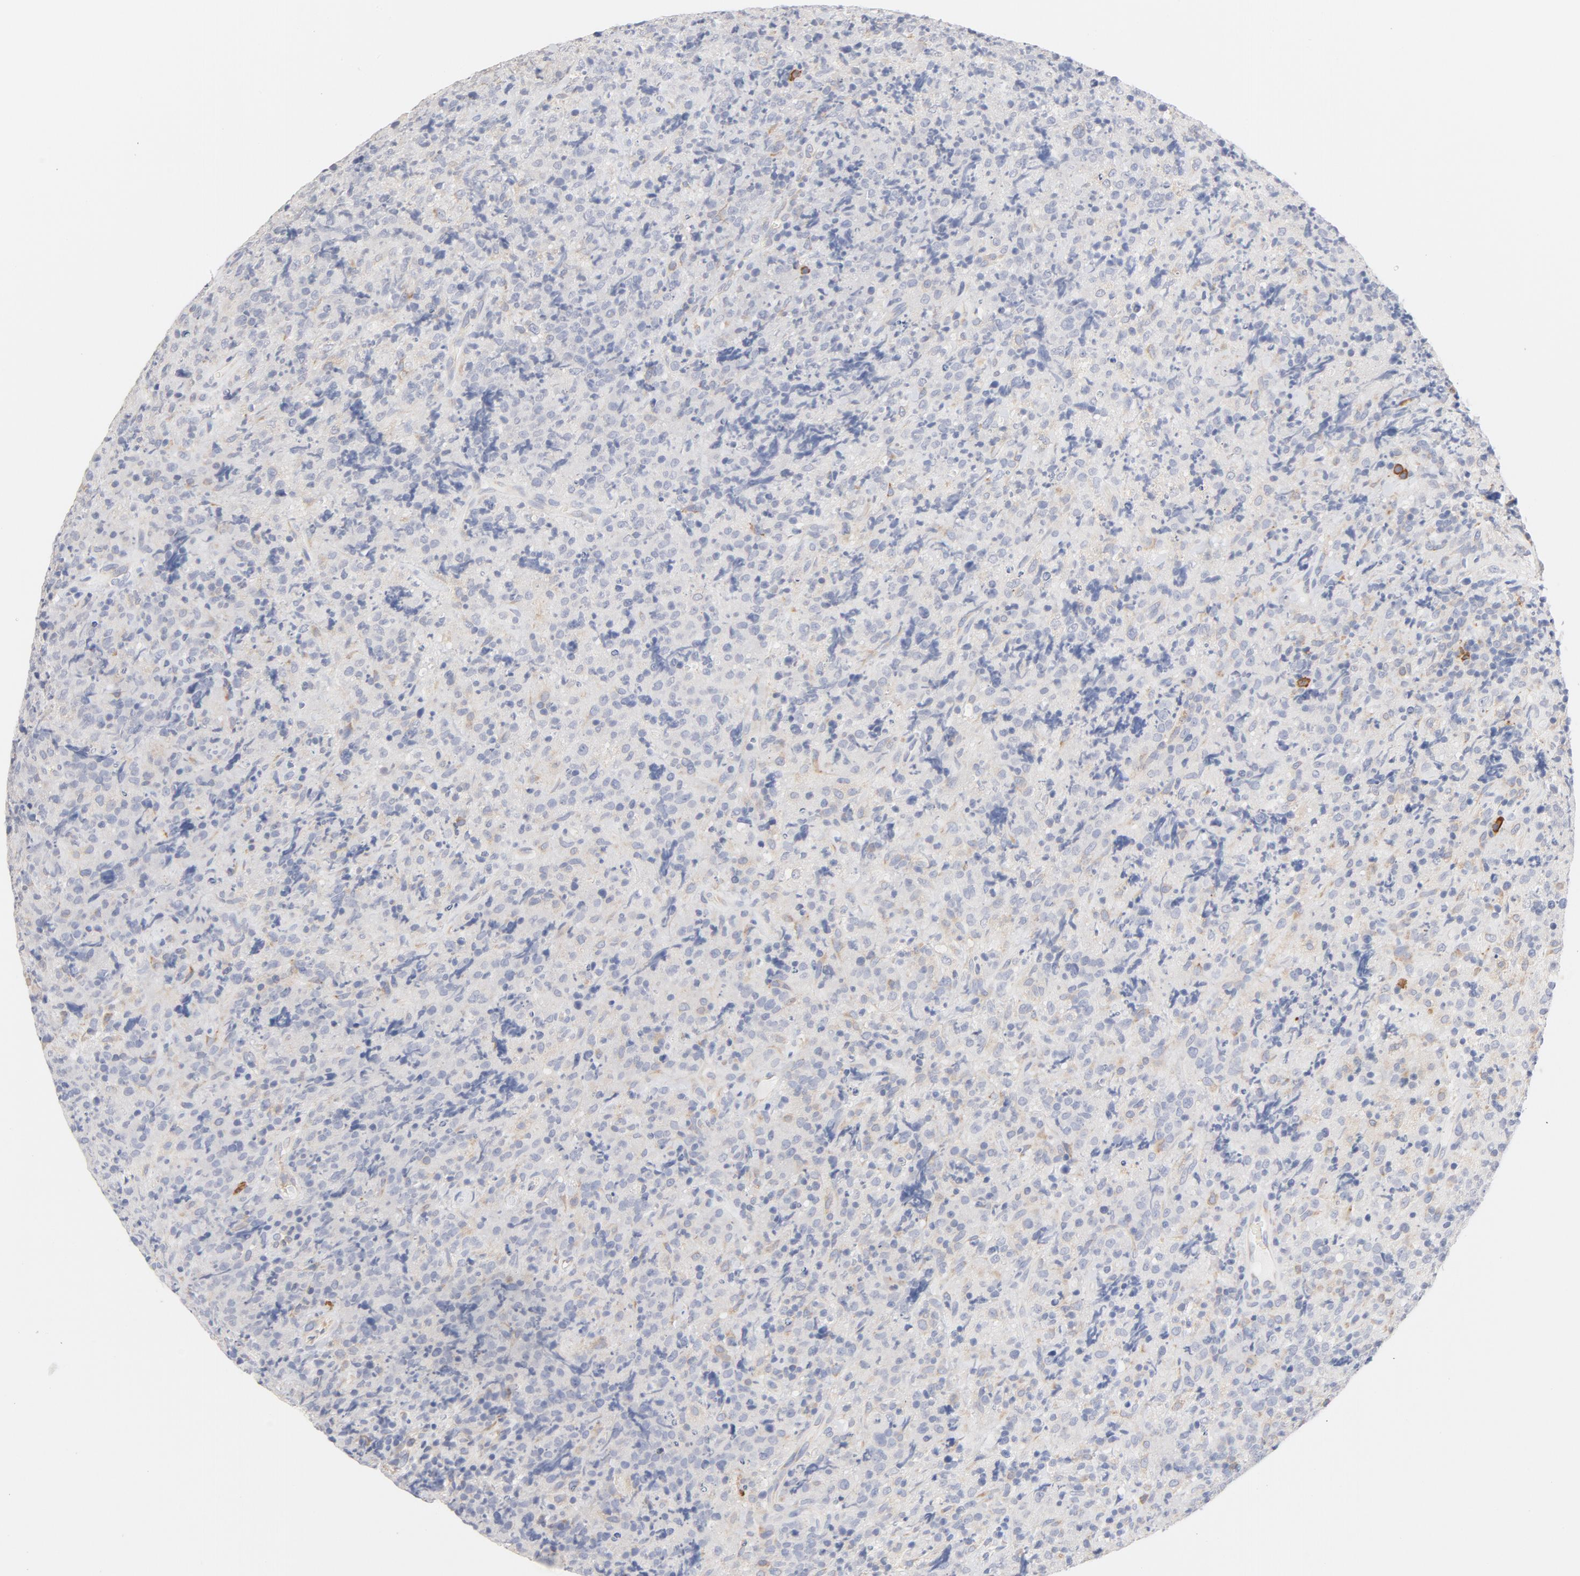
{"staining": {"intensity": "negative", "quantity": "none", "location": "none"}, "tissue": "lymphoma", "cell_type": "Tumor cells", "image_type": "cancer", "snomed": [{"axis": "morphology", "description": "Malignant lymphoma, non-Hodgkin's type, High grade"}, {"axis": "topography", "description": "Tonsil"}], "caption": "There is no significant staining in tumor cells of lymphoma. (DAB IHC, high magnification).", "gene": "TLR4", "patient": {"sex": "female", "age": 36}}